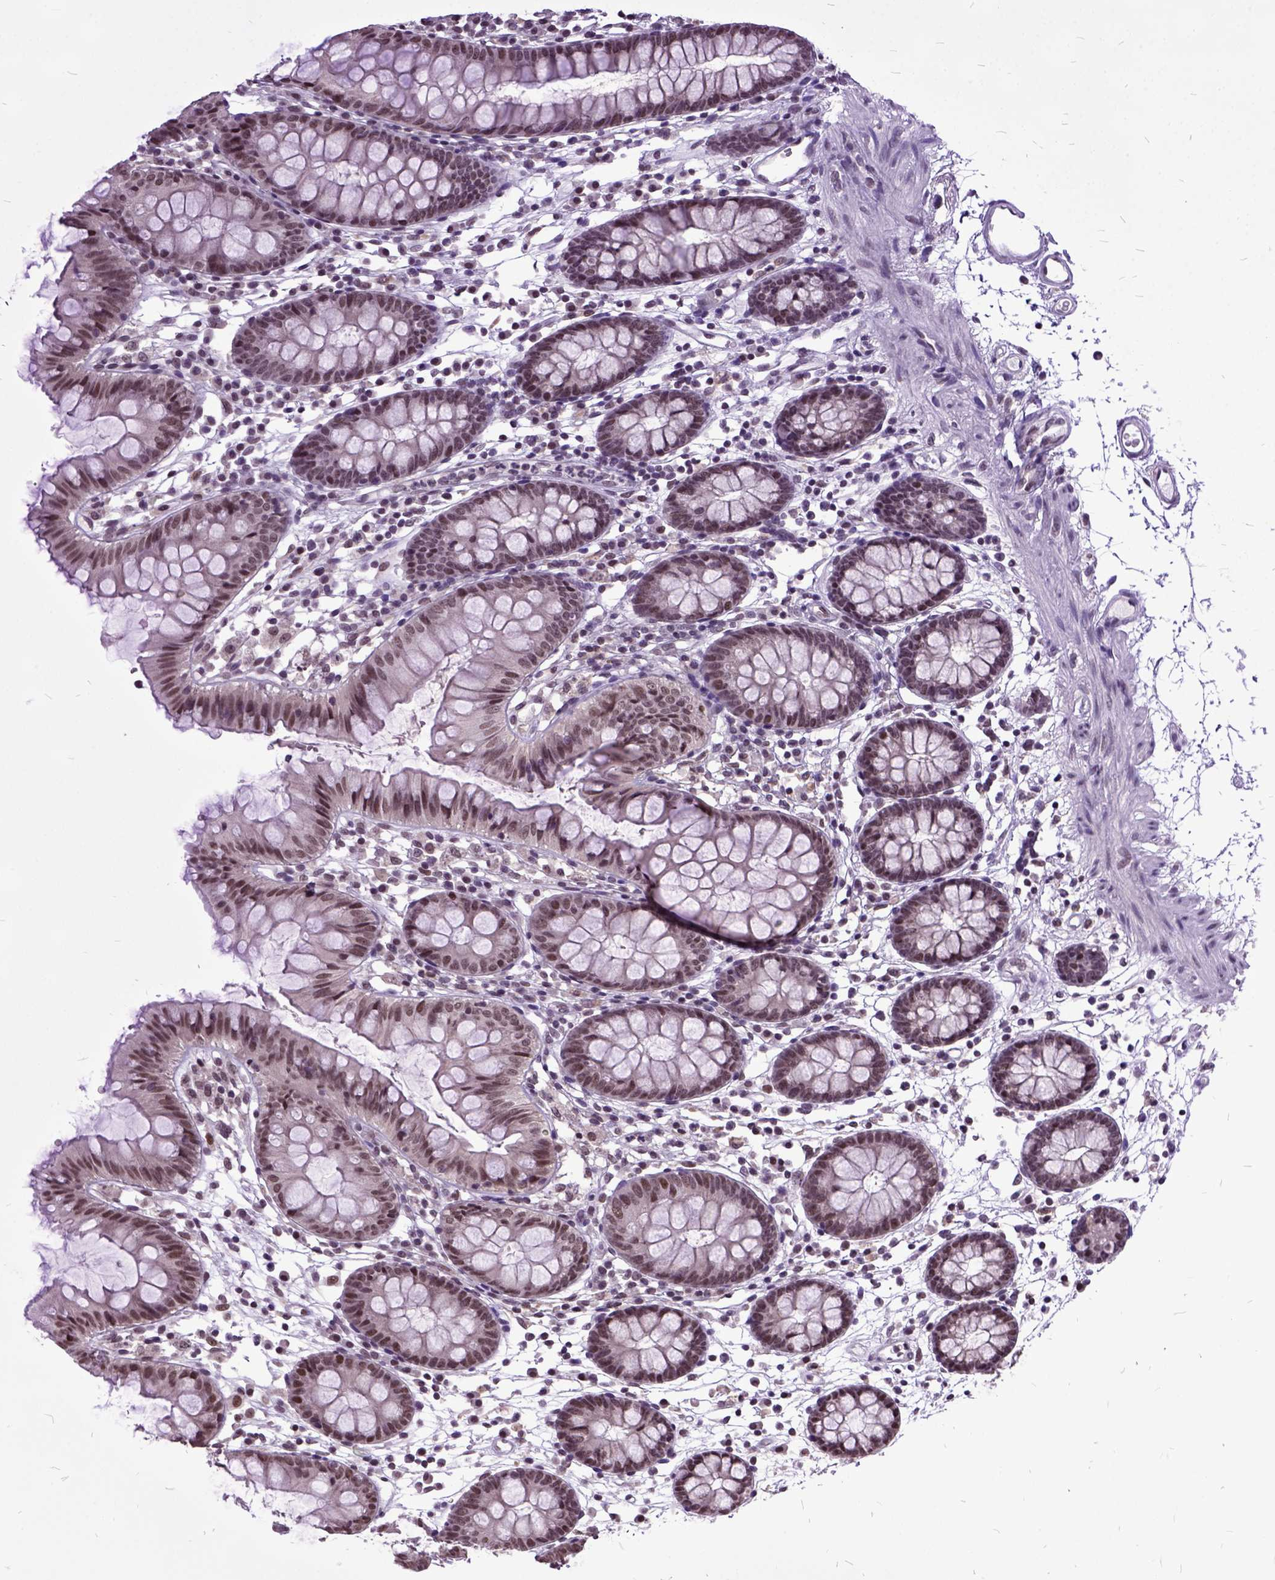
{"staining": {"intensity": "moderate", "quantity": ">75%", "location": "nuclear"}, "tissue": "colon", "cell_type": "Endothelial cells", "image_type": "normal", "snomed": [{"axis": "morphology", "description": "Normal tissue, NOS"}, {"axis": "topography", "description": "Colon"}], "caption": "Immunohistochemistry (IHC) micrograph of benign human colon stained for a protein (brown), which shows medium levels of moderate nuclear expression in approximately >75% of endothelial cells.", "gene": "ORC5", "patient": {"sex": "female", "age": 84}}